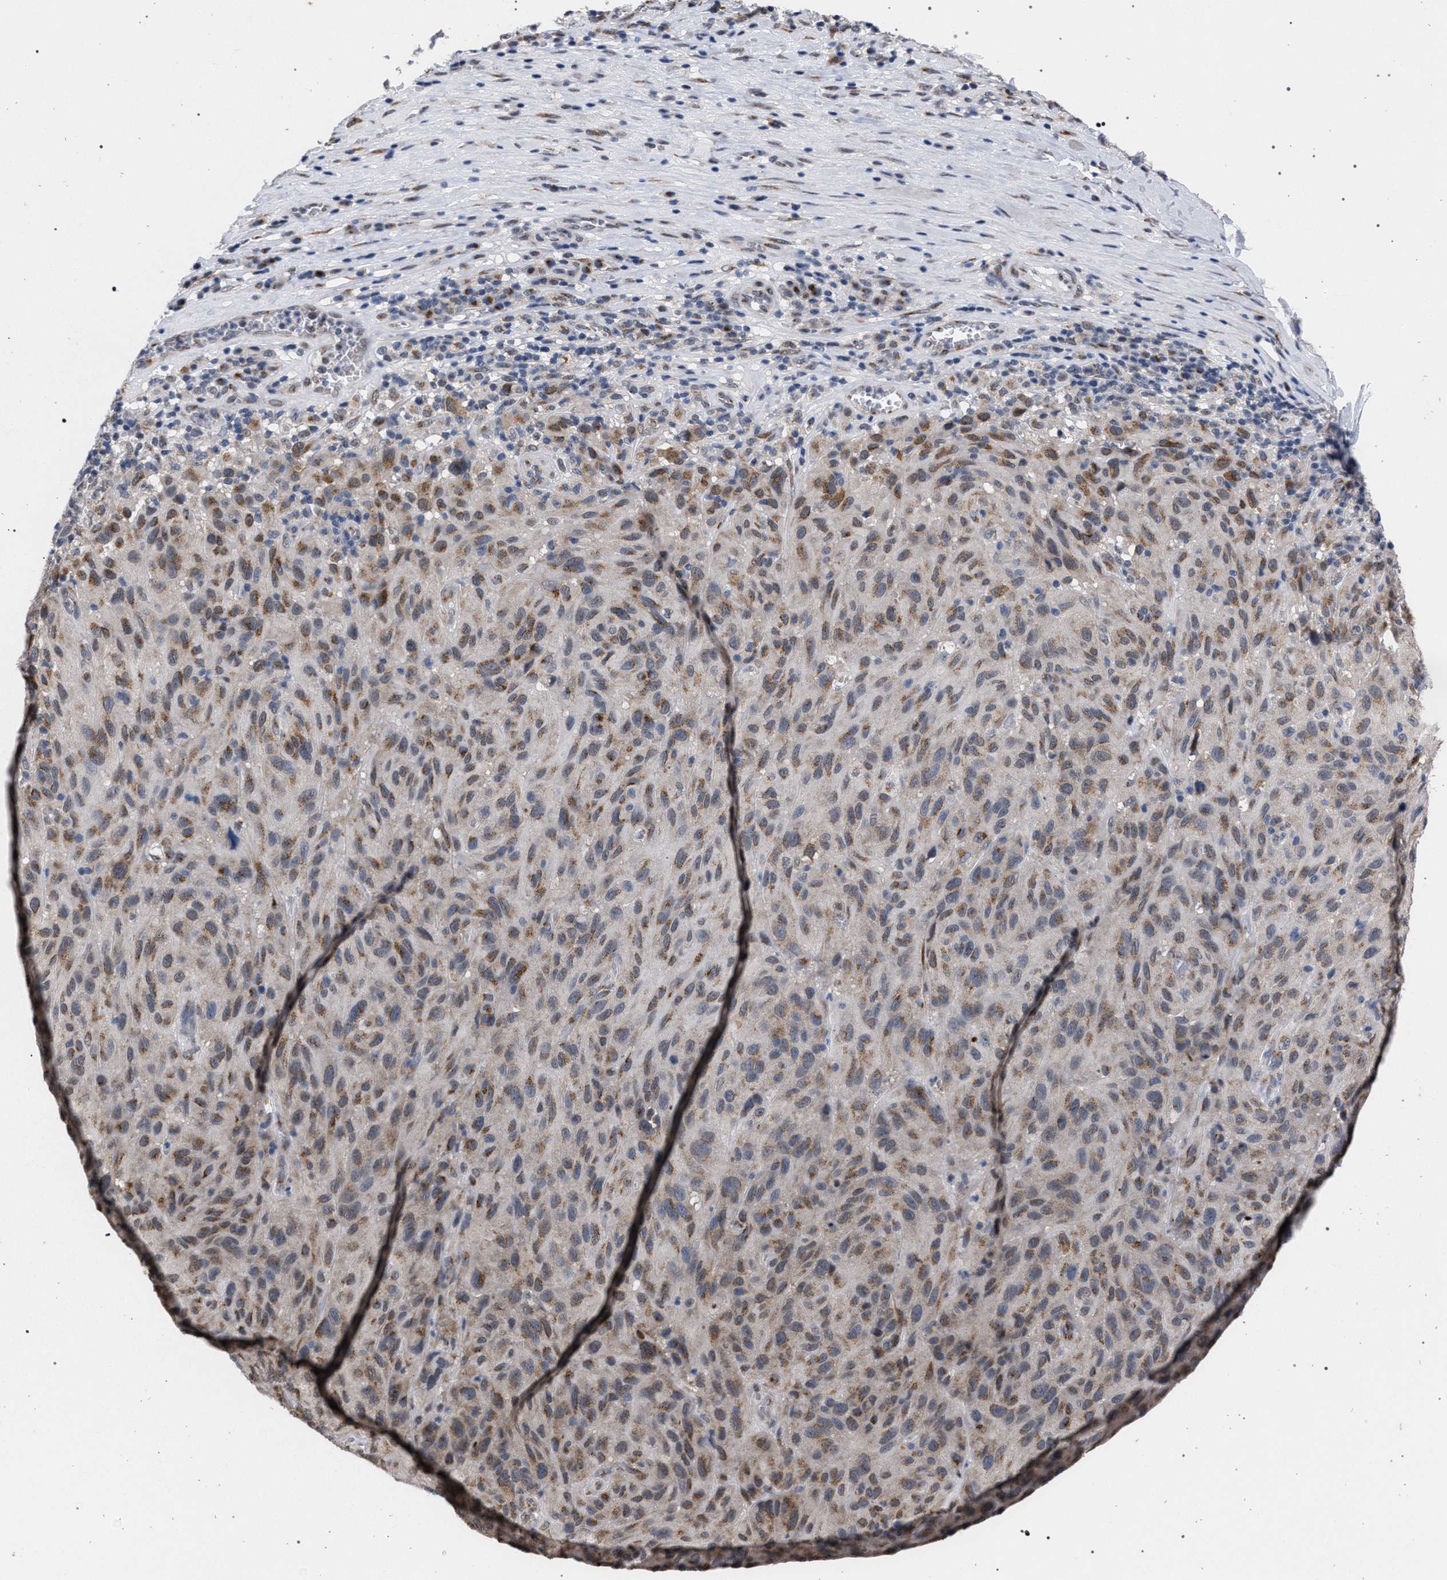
{"staining": {"intensity": "moderate", "quantity": ">75%", "location": "cytoplasmic/membranous"}, "tissue": "melanoma", "cell_type": "Tumor cells", "image_type": "cancer", "snomed": [{"axis": "morphology", "description": "Malignant melanoma, NOS"}, {"axis": "topography", "description": "Skin"}], "caption": "Moderate cytoplasmic/membranous protein staining is identified in approximately >75% of tumor cells in melanoma.", "gene": "GOLGA2", "patient": {"sex": "male", "age": 66}}